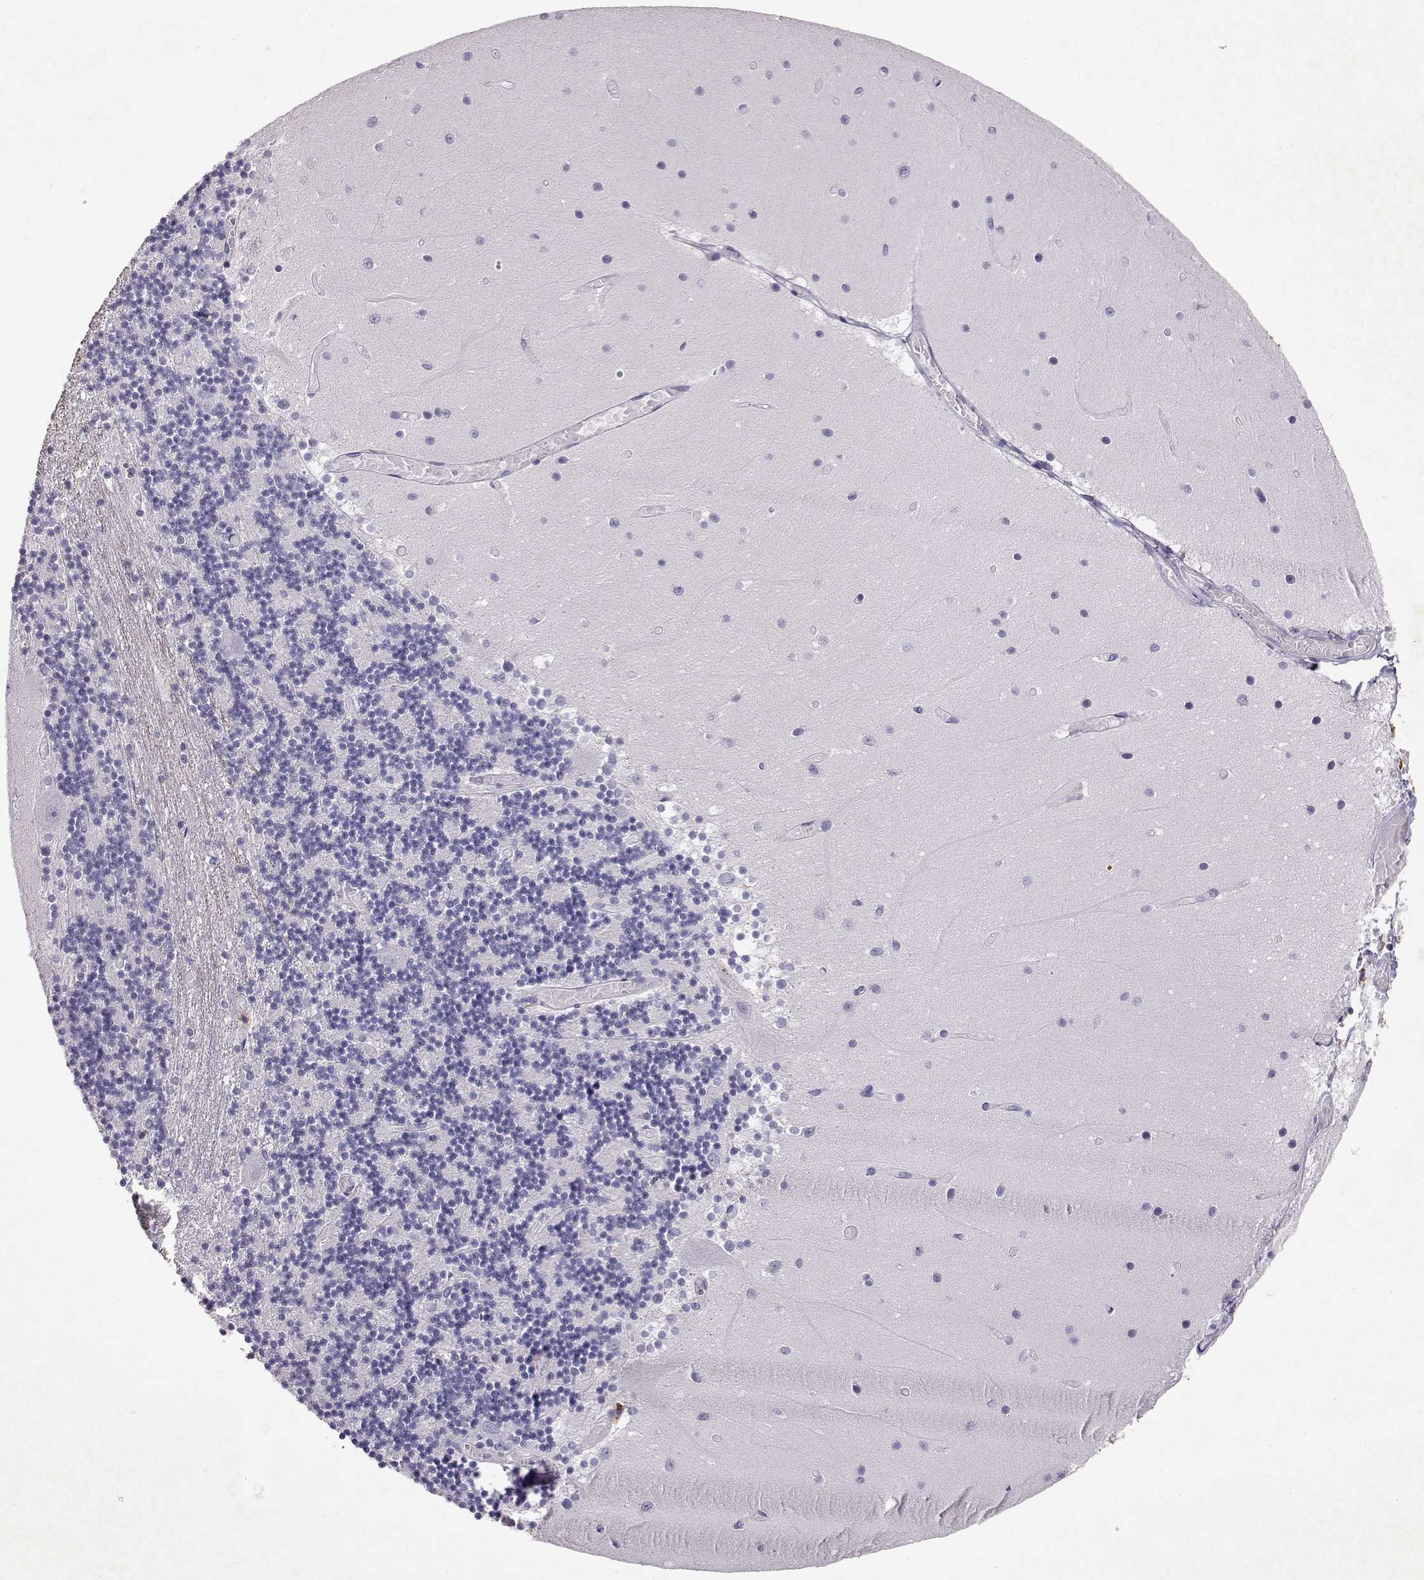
{"staining": {"intensity": "negative", "quantity": "none", "location": "none"}, "tissue": "cerebellum", "cell_type": "Cells in granular layer", "image_type": "normal", "snomed": [{"axis": "morphology", "description": "Normal tissue, NOS"}, {"axis": "topography", "description": "Cerebellum"}], "caption": "IHC of unremarkable human cerebellum shows no positivity in cells in granular layer. (Immunohistochemistry (ihc), brightfield microscopy, high magnification).", "gene": "RD3", "patient": {"sex": "female", "age": 28}}